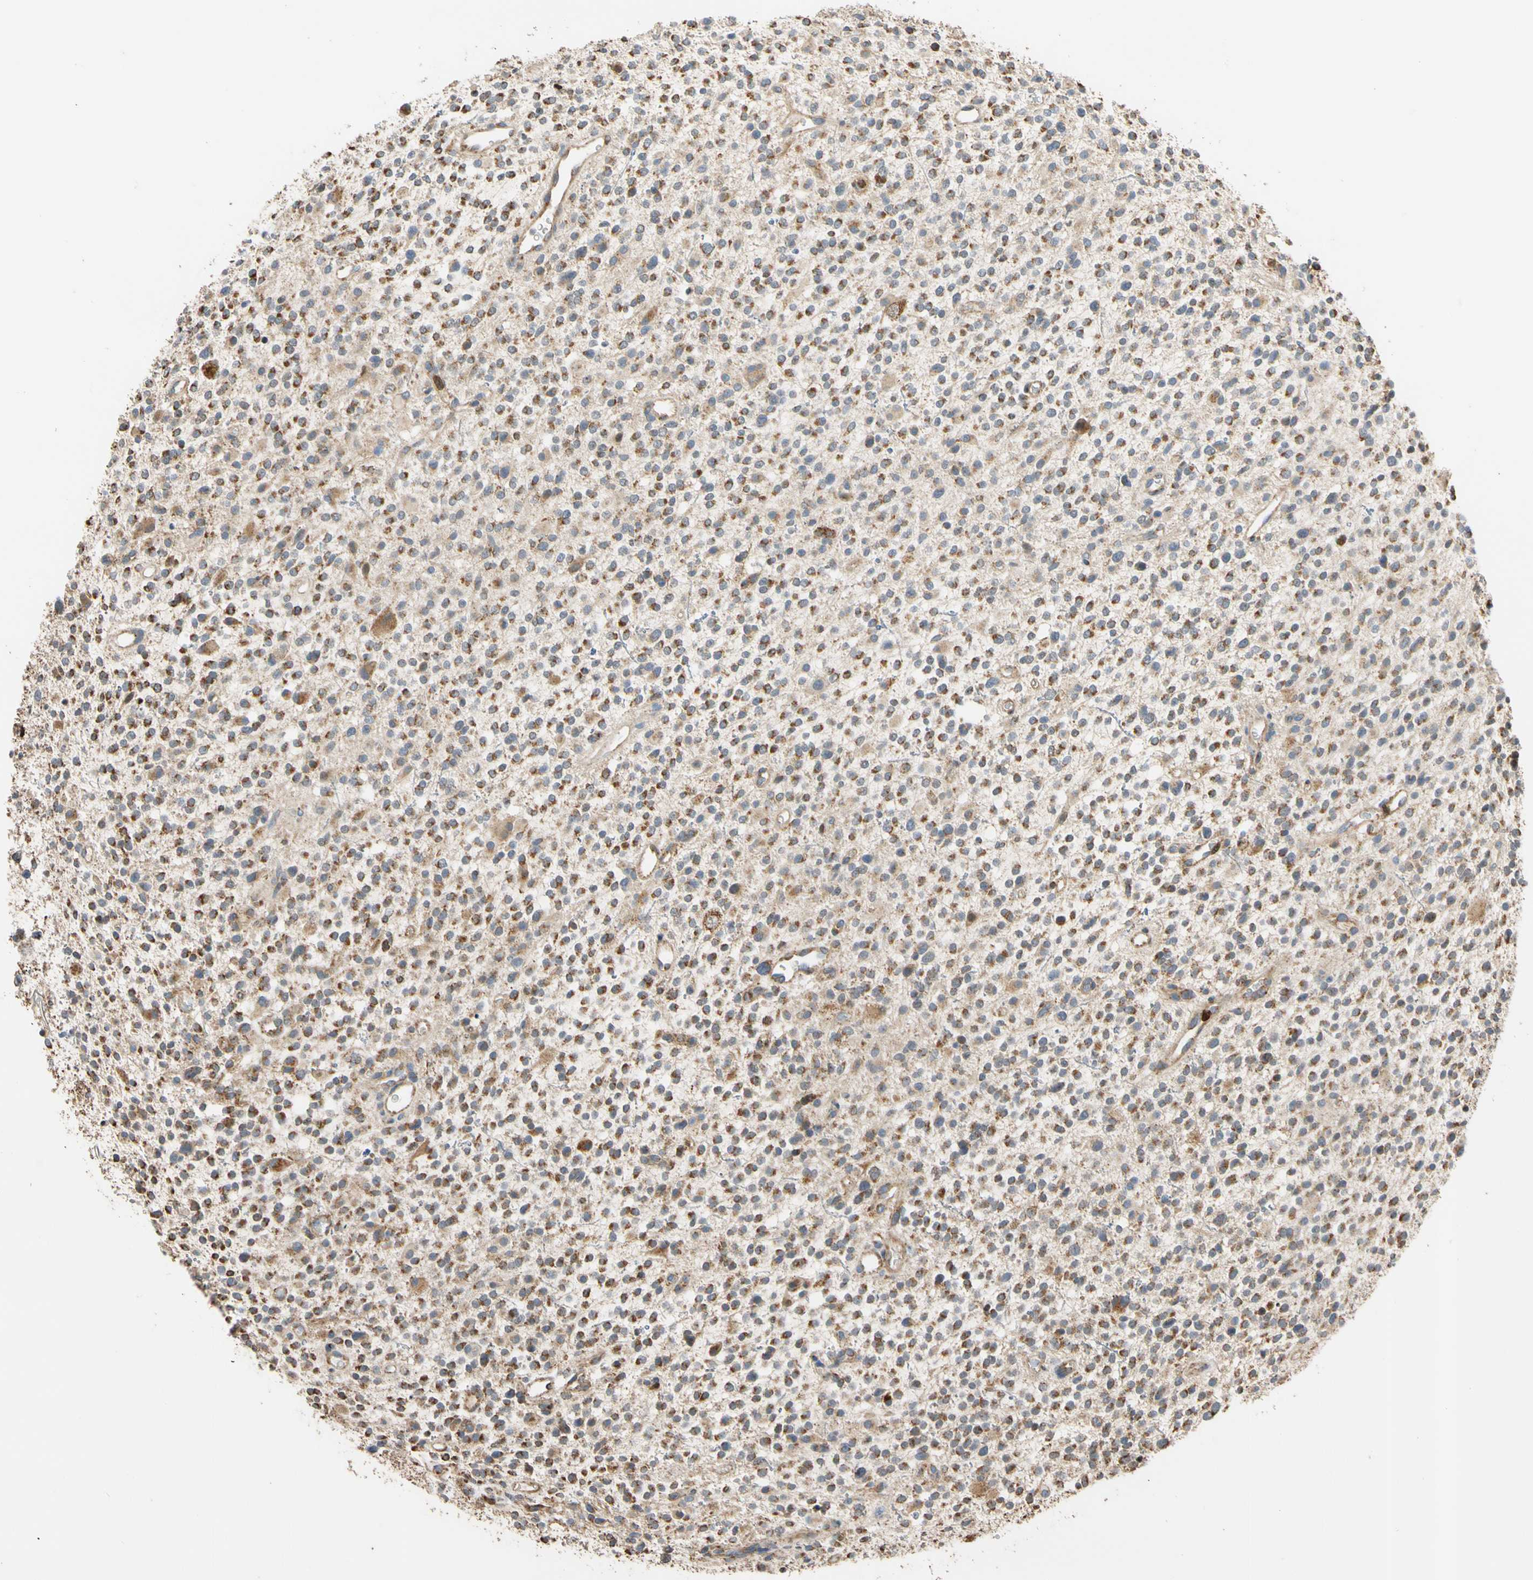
{"staining": {"intensity": "moderate", "quantity": ">75%", "location": "cytoplasmic/membranous"}, "tissue": "glioma", "cell_type": "Tumor cells", "image_type": "cancer", "snomed": [{"axis": "morphology", "description": "Glioma, malignant, High grade"}, {"axis": "topography", "description": "Brain"}], "caption": "Tumor cells display medium levels of moderate cytoplasmic/membranous expression in approximately >75% of cells in human glioma.", "gene": "IP6K2", "patient": {"sex": "male", "age": 48}}